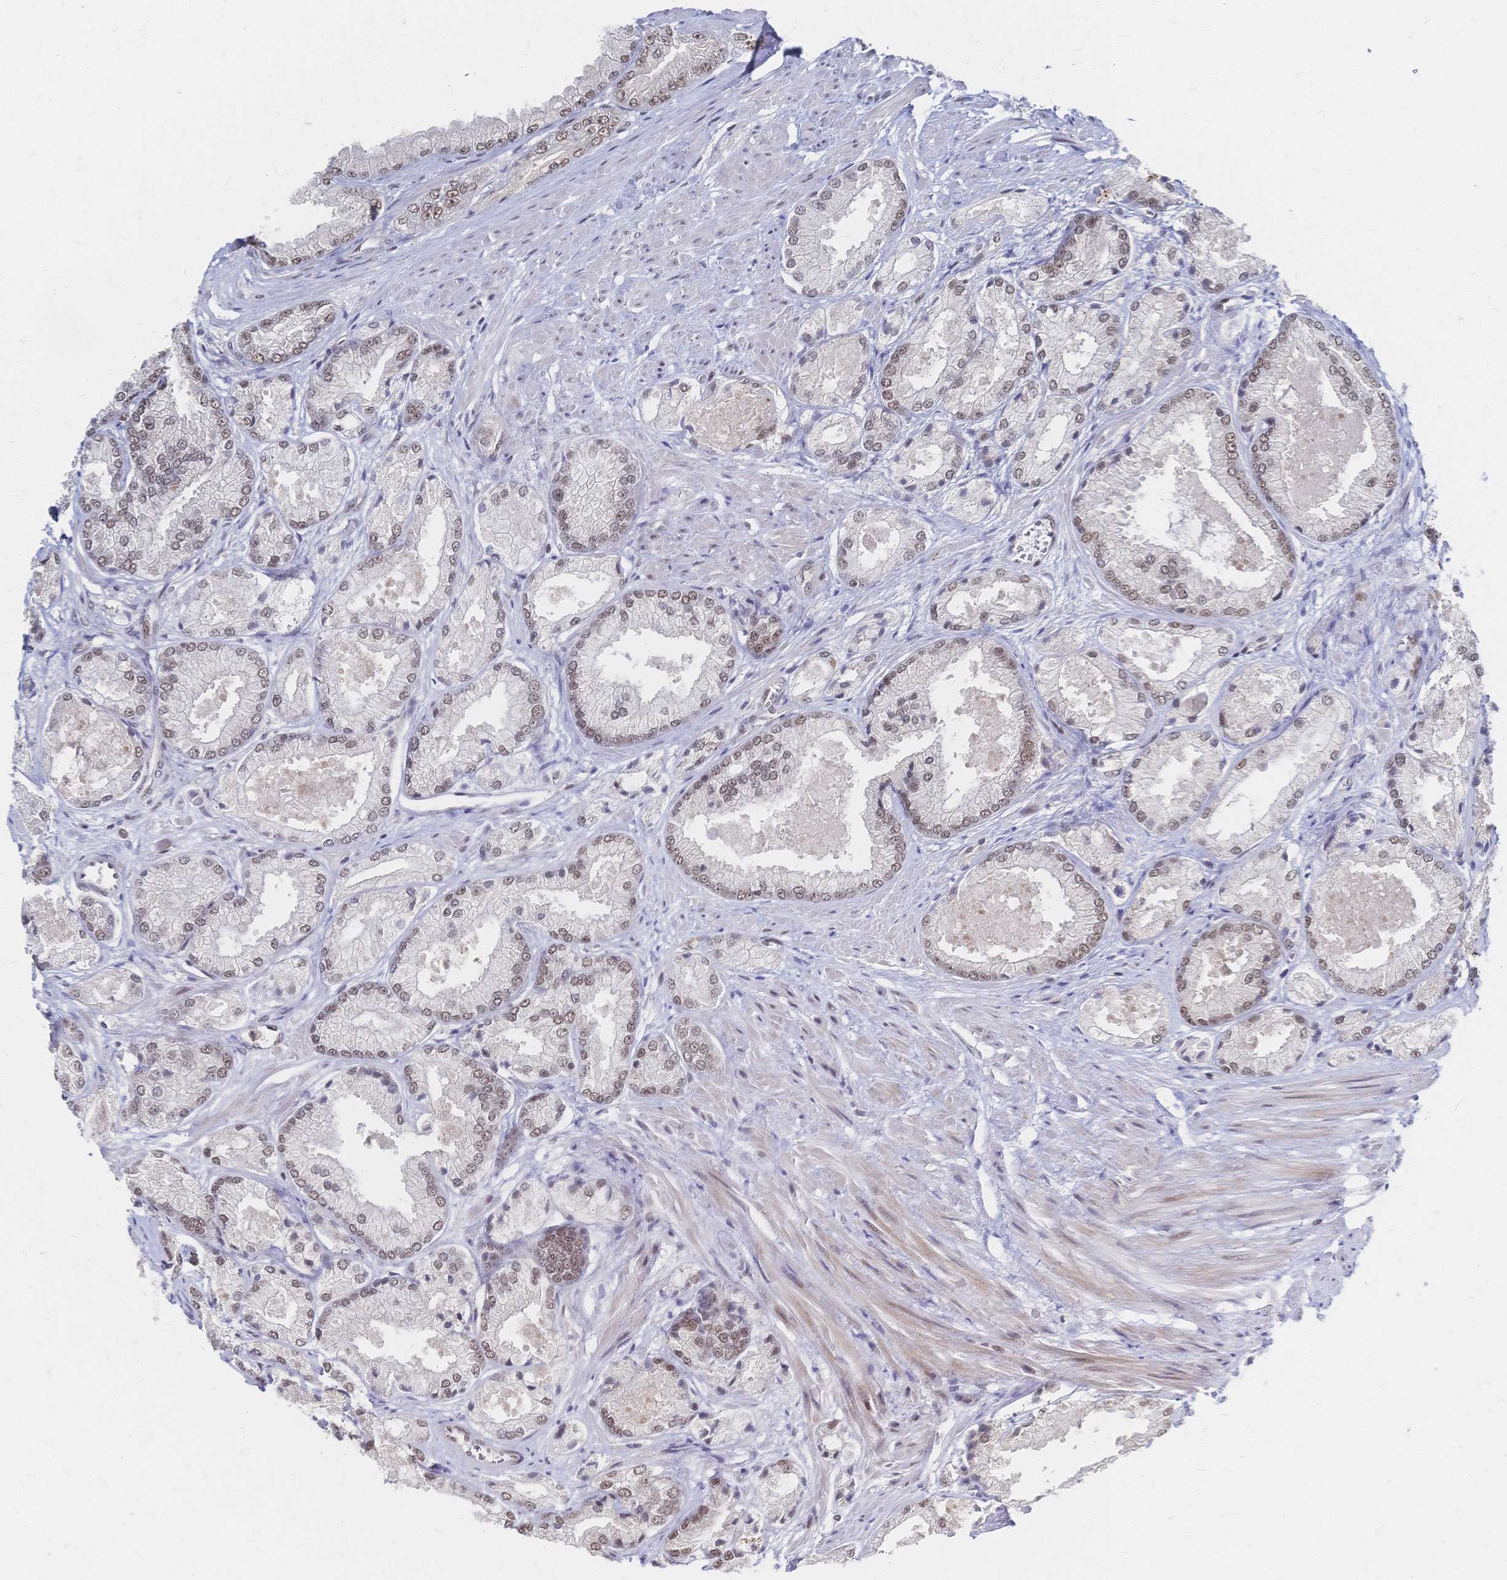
{"staining": {"intensity": "moderate", "quantity": ">75%", "location": "nuclear"}, "tissue": "prostate cancer", "cell_type": "Tumor cells", "image_type": "cancer", "snomed": [{"axis": "morphology", "description": "Adenocarcinoma, High grade"}, {"axis": "topography", "description": "Prostate"}], "caption": "This histopathology image demonstrates immunohistochemistry staining of prostate high-grade adenocarcinoma, with medium moderate nuclear staining in approximately >75% of tumor cells.", "gene": "NELFA", "patient": {"sex": "male", "age": 68}}